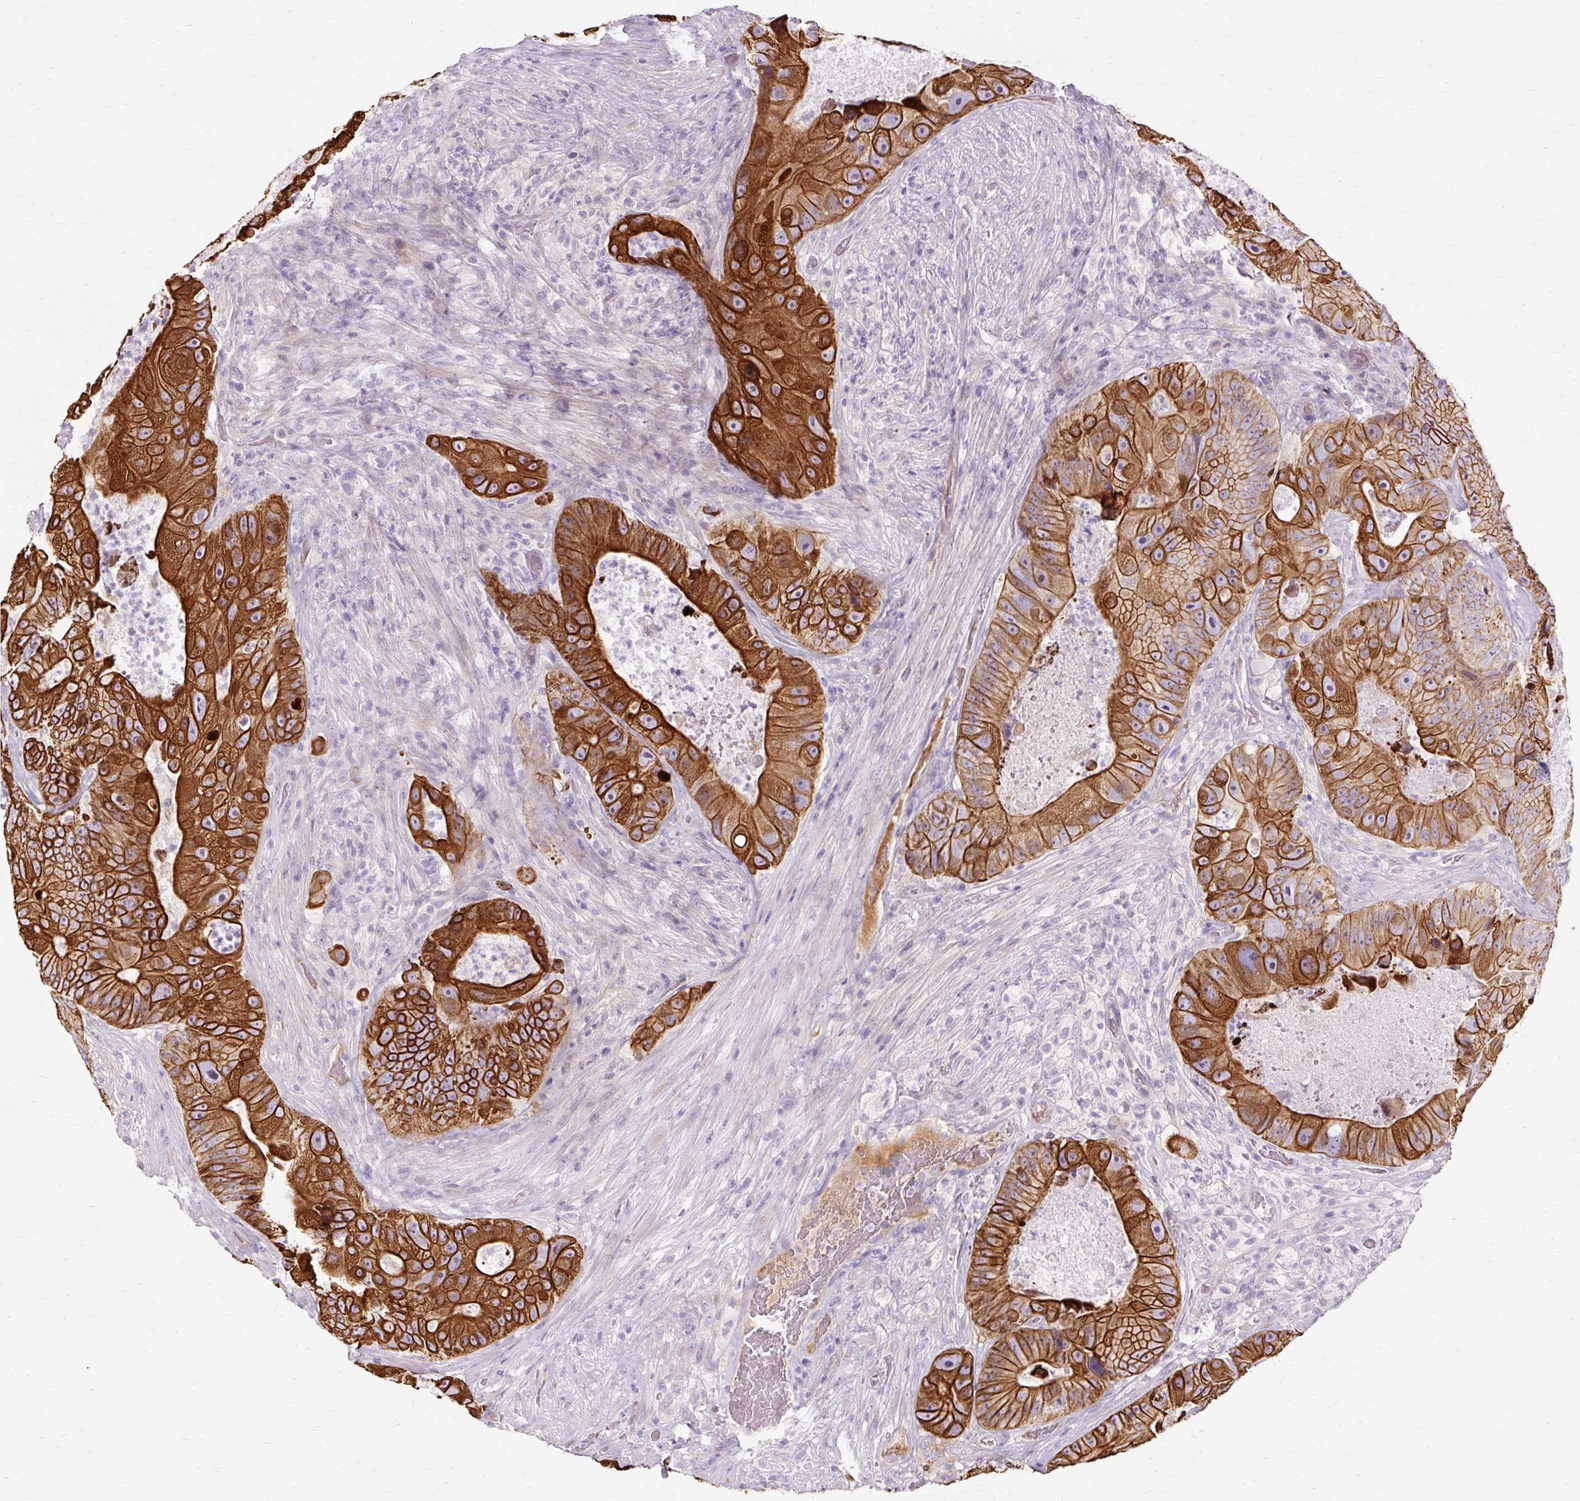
{"staining": {"intensity": "strong", "quantity": ">75%", "location": "cytoplasmic/membranous"}, "tissue": "colorectal cancer", "cell_type": "Tumor cells", "image_type": "cancer", "snomed": [{"axis": "morphology", "description": "Adenocarcinoma, NOS"}, {"axis": "topography", "description": "Colon"}], "caption": "Adenocarcinoma (colorectal) stained for a protein (brown) displays strong cytoplasmic/membranous positive staining in about >75% of tumor cells.", "gene": "DCTN4", "patient": {"sex": "female", "age": 86}}